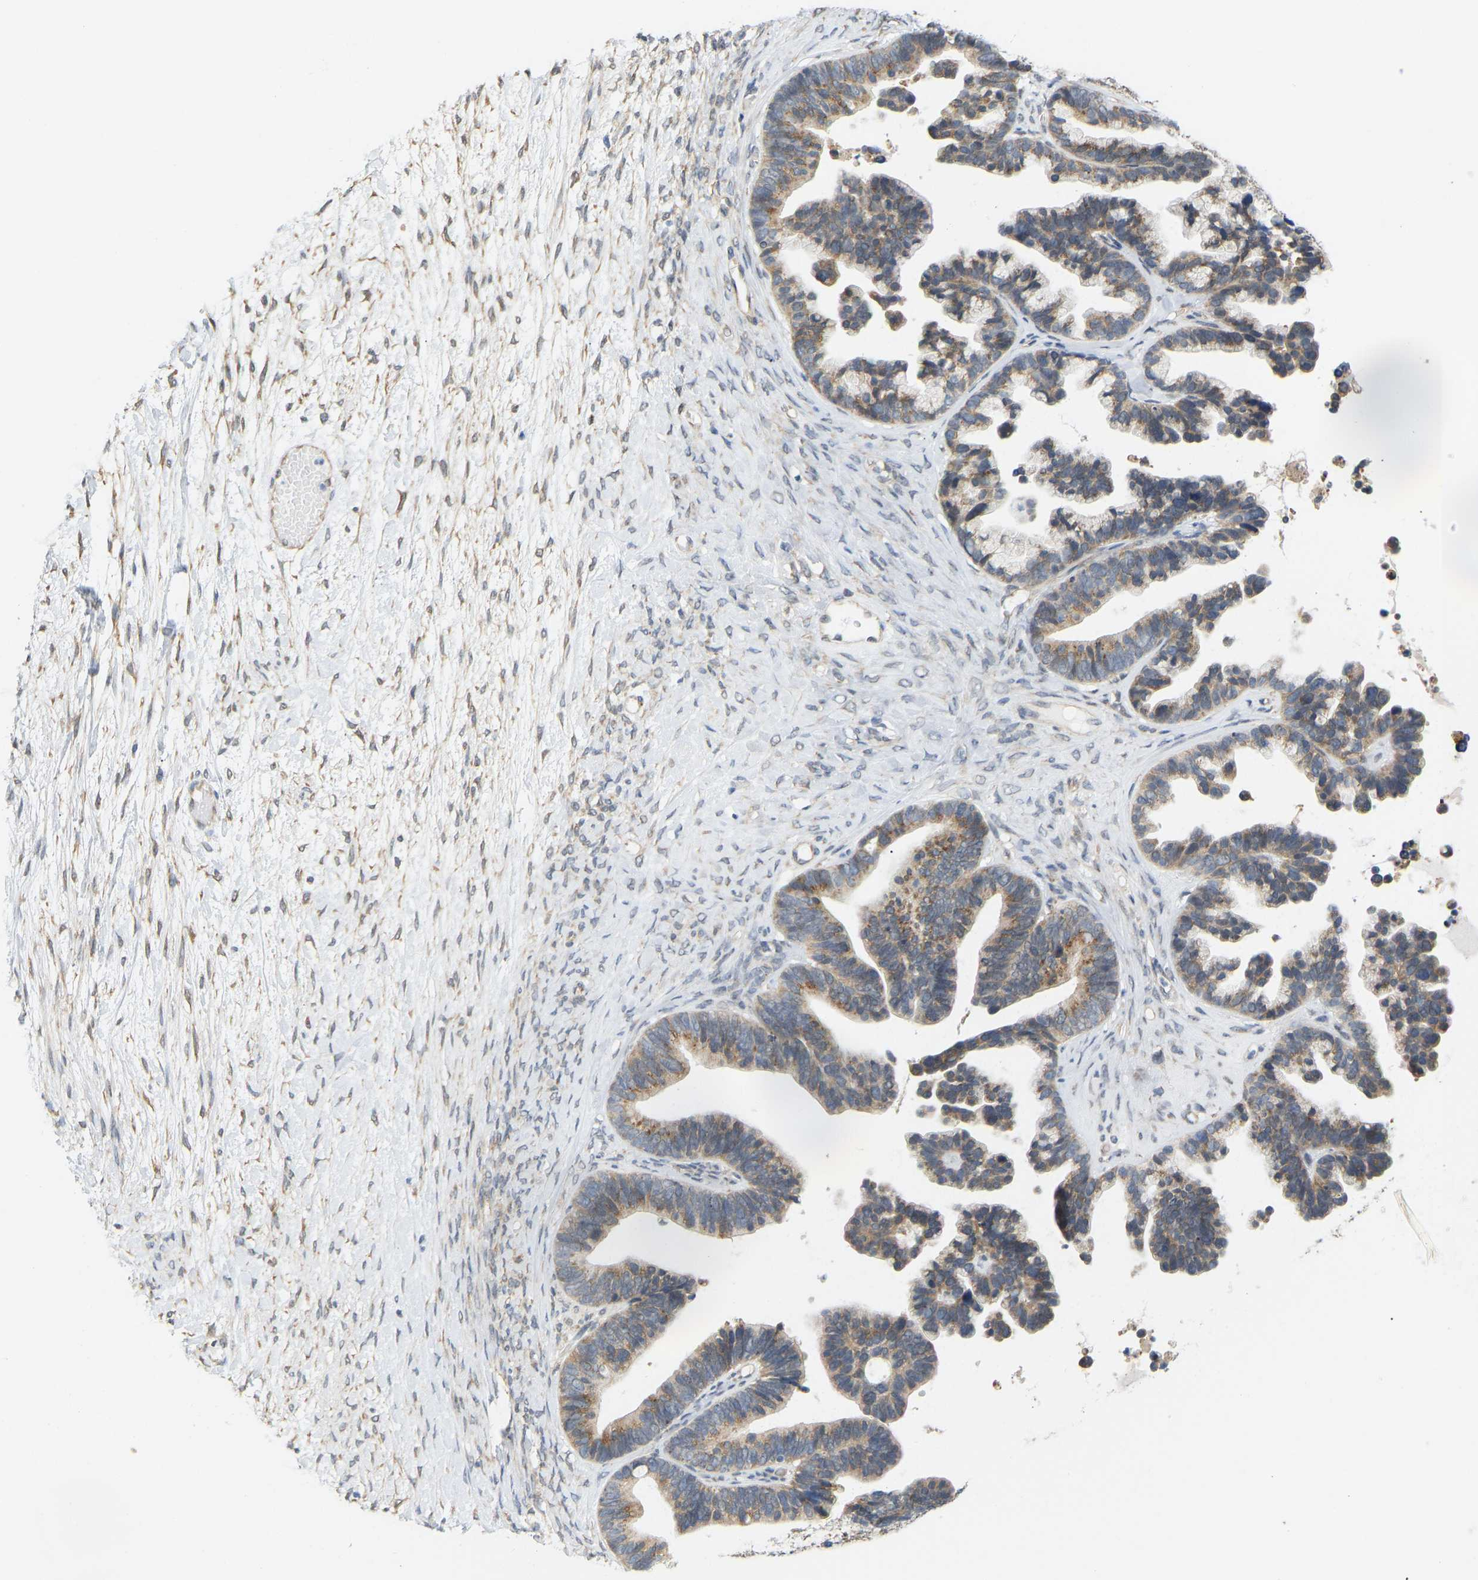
{"staining": {"intensity": "moderate", "quantity": ">75%", "location": "cytoplasmic/membranous"}, "tissue": "ovarian cancer", "cell_type": "Tumor cells", "image_type": "cancer", "snomed": [{"axis": "morphology", "description": "Cystadenocarcinoma, serous, NOS"}, {"axis": "topography", "description": "Ovary"}], "caption": "A brown stain highlights moderate cytoplasmic/membranous positivity of a protein in human ovarian cancer (serous cystadenocarcinoma) tumor cells.", "gene": "BEND3", "patient": {"sex": "female", "age": 56}}